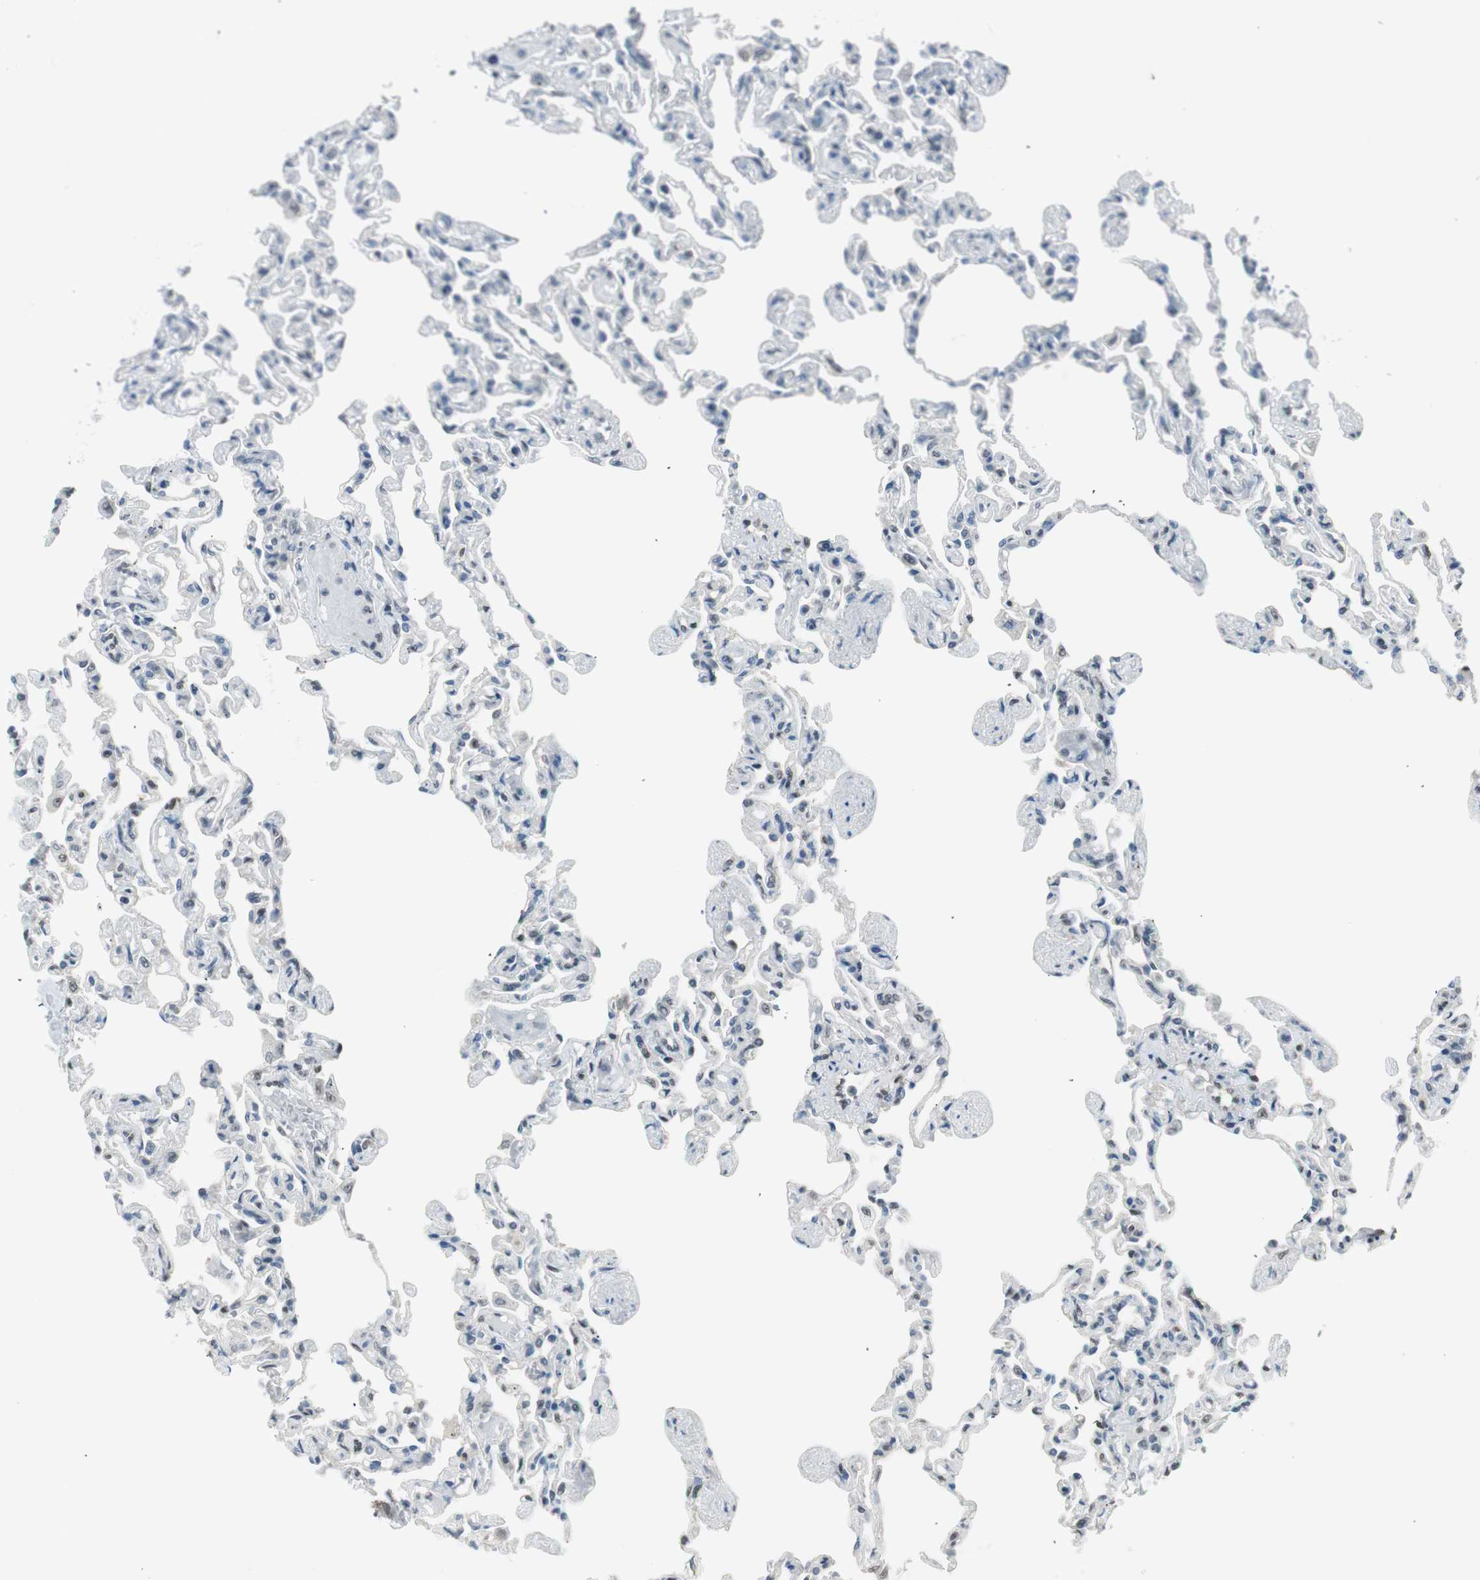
{"staining": {"intensity": "moderate", "quantity": "25%-75%", "location": "nuclear"}, "tissue": "lung", "cell_type": "Alveolar cells", "image_type": "normal", "snomed": [{"axis": "morphology", "description": "Normal tissue, NOS"}, {"axis": "topography", "description": "Lung"}], "caption": "Protein analysis of unremarkable lung exhibits moderate nuclear expression in approximately 25%-75% of alveolar cells.", "gene": "LONP2", "patient": {"sex": "male", "age": 21}}